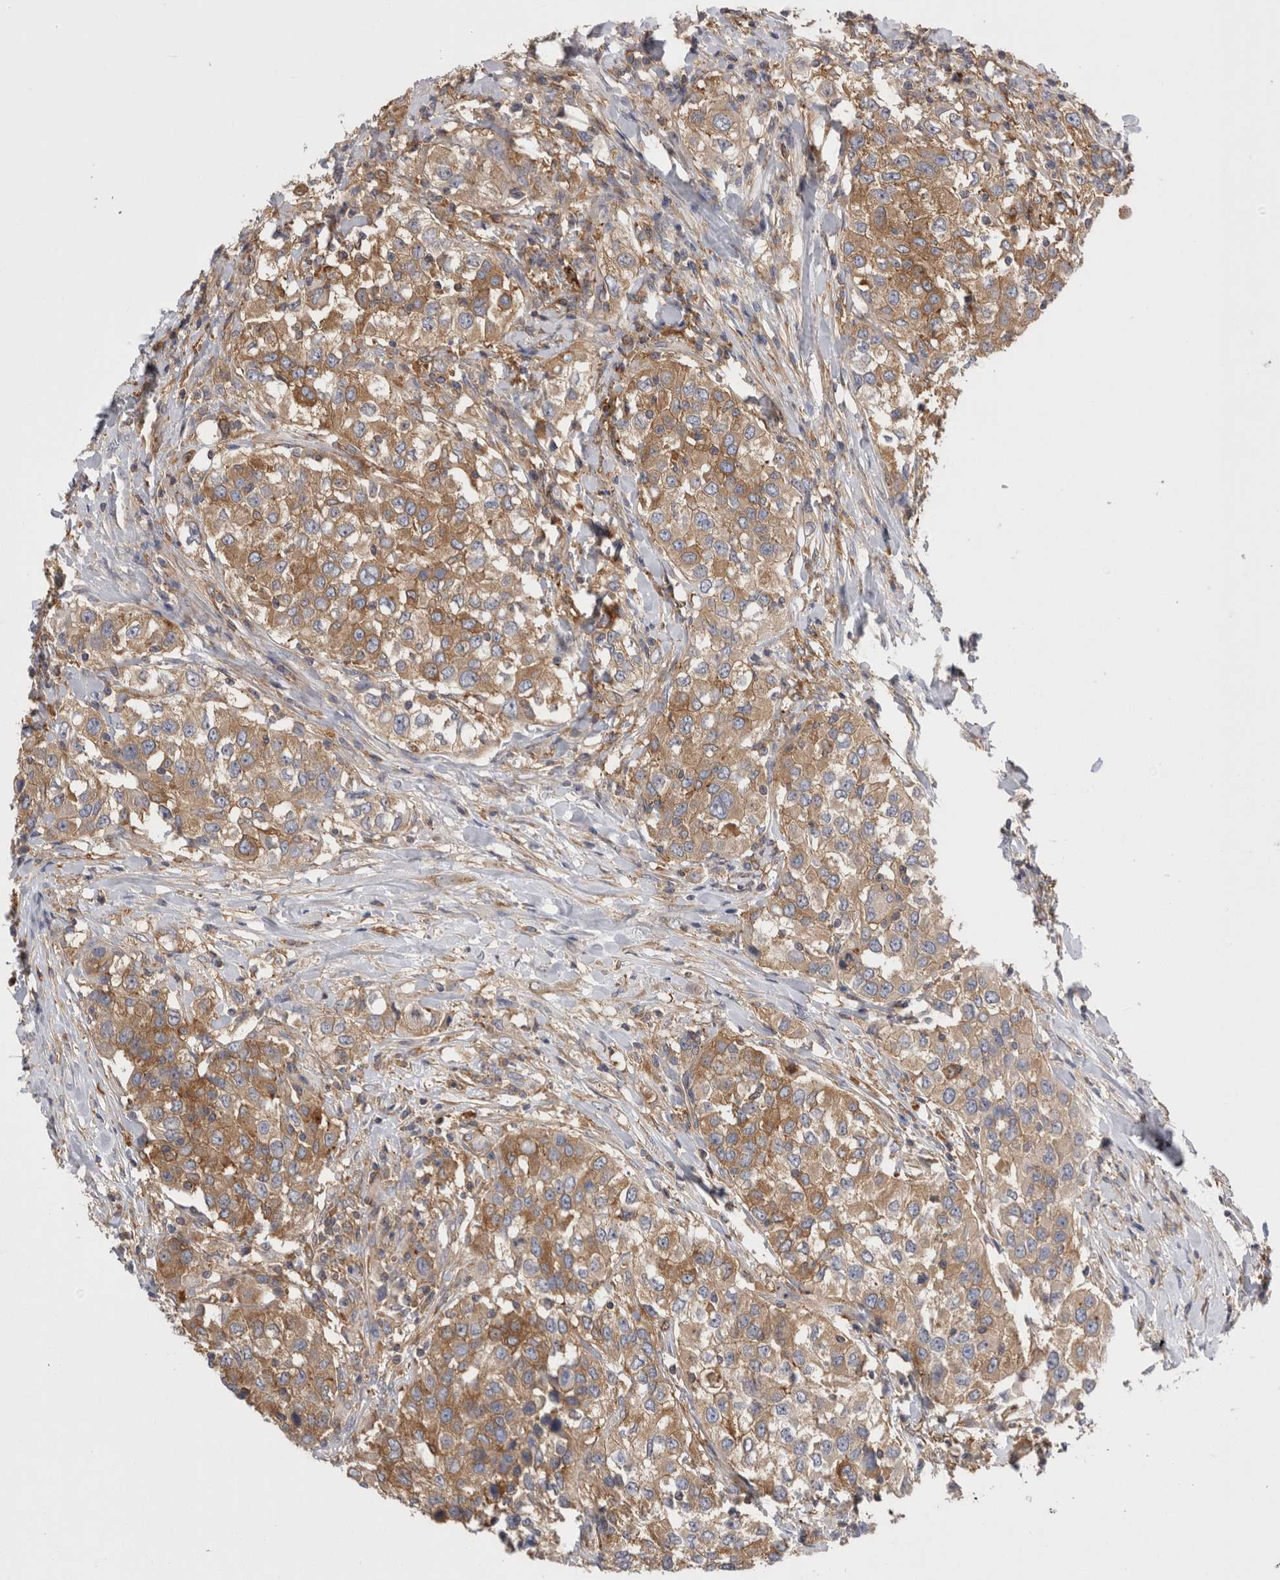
{"staining": {"intensity": "moderate", "quantity": ">75%", "location": "cytoplasmic/membranous"}, "tissue": "urothelial cancer", "cell_type": "Tumor cells", "image_type": "cancer", "snomed": [{"axis": "morphology", "description": "Urothelial carcinoma, High grade"}, {"axis": "topography", "description": "Urinary bladder"}], "caption": "High-magnification brightfield microscopy of urothelial cancer stained with DAB (3,3'-diaminobenzidine) (brown) and counterstained with hematoxylin (blue). tumor cells exhibit moderate cytoplasmic/membranous staining is present in about>75% of cells.", "gene": "RAB11FIP1", "patient": {"sex": "female", "age": 80}}